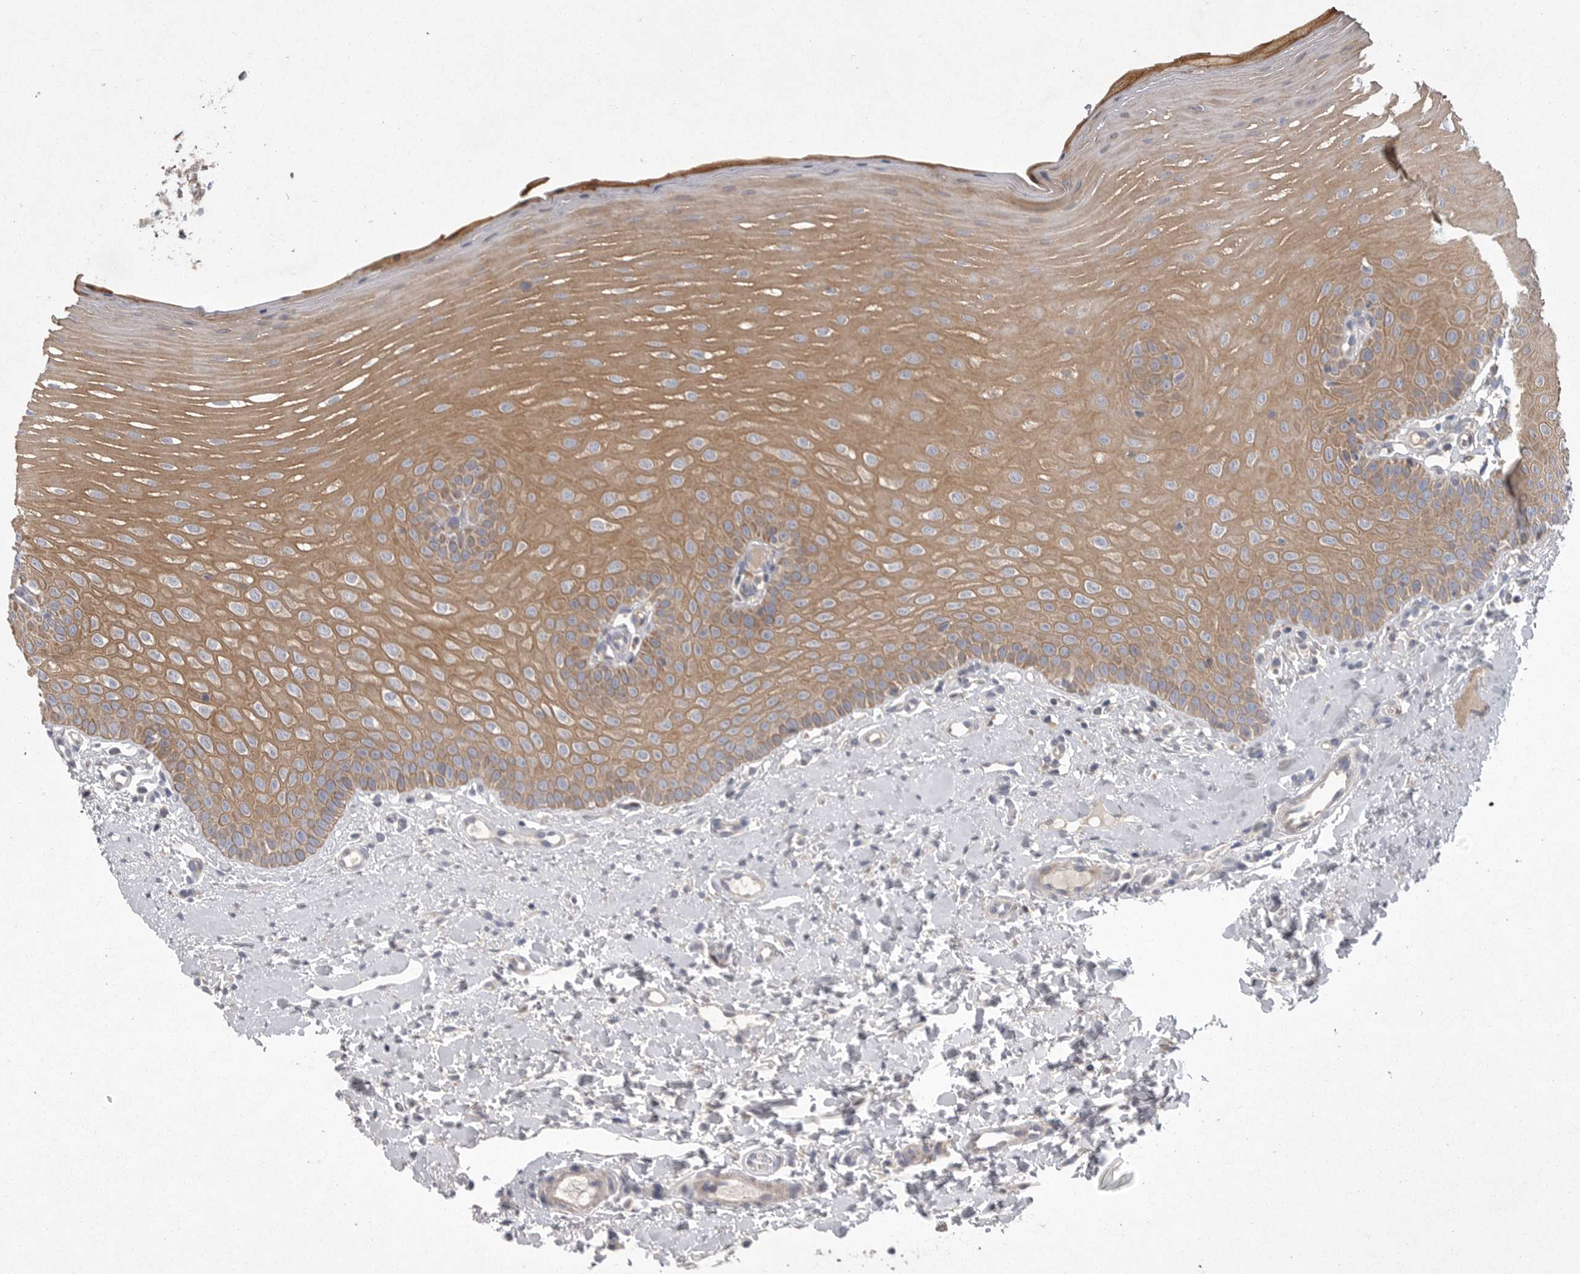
{"staining": {"intensity": "moderate", "quantity": ">75%", "location": "cytoplasmic/membranous"}, "tissue": "oral mucosa", "cell_type": "Squamous epithelial cells", "image_type": "normal", "snomed": [{"axis": "morphology", "description": "Normal tissue, NOS"}, {"axis": "topography", "description": "Oral tissue"}], "caption": "An image showing moderate cytoplasmic/membranous positivity in about >75% of squamous epithelial cells in unremarkable oral mucosa, as visualized by brown immunohistochemical staining.", "gene": "CRP", "patient": {"sex": "female", "age": 39}}